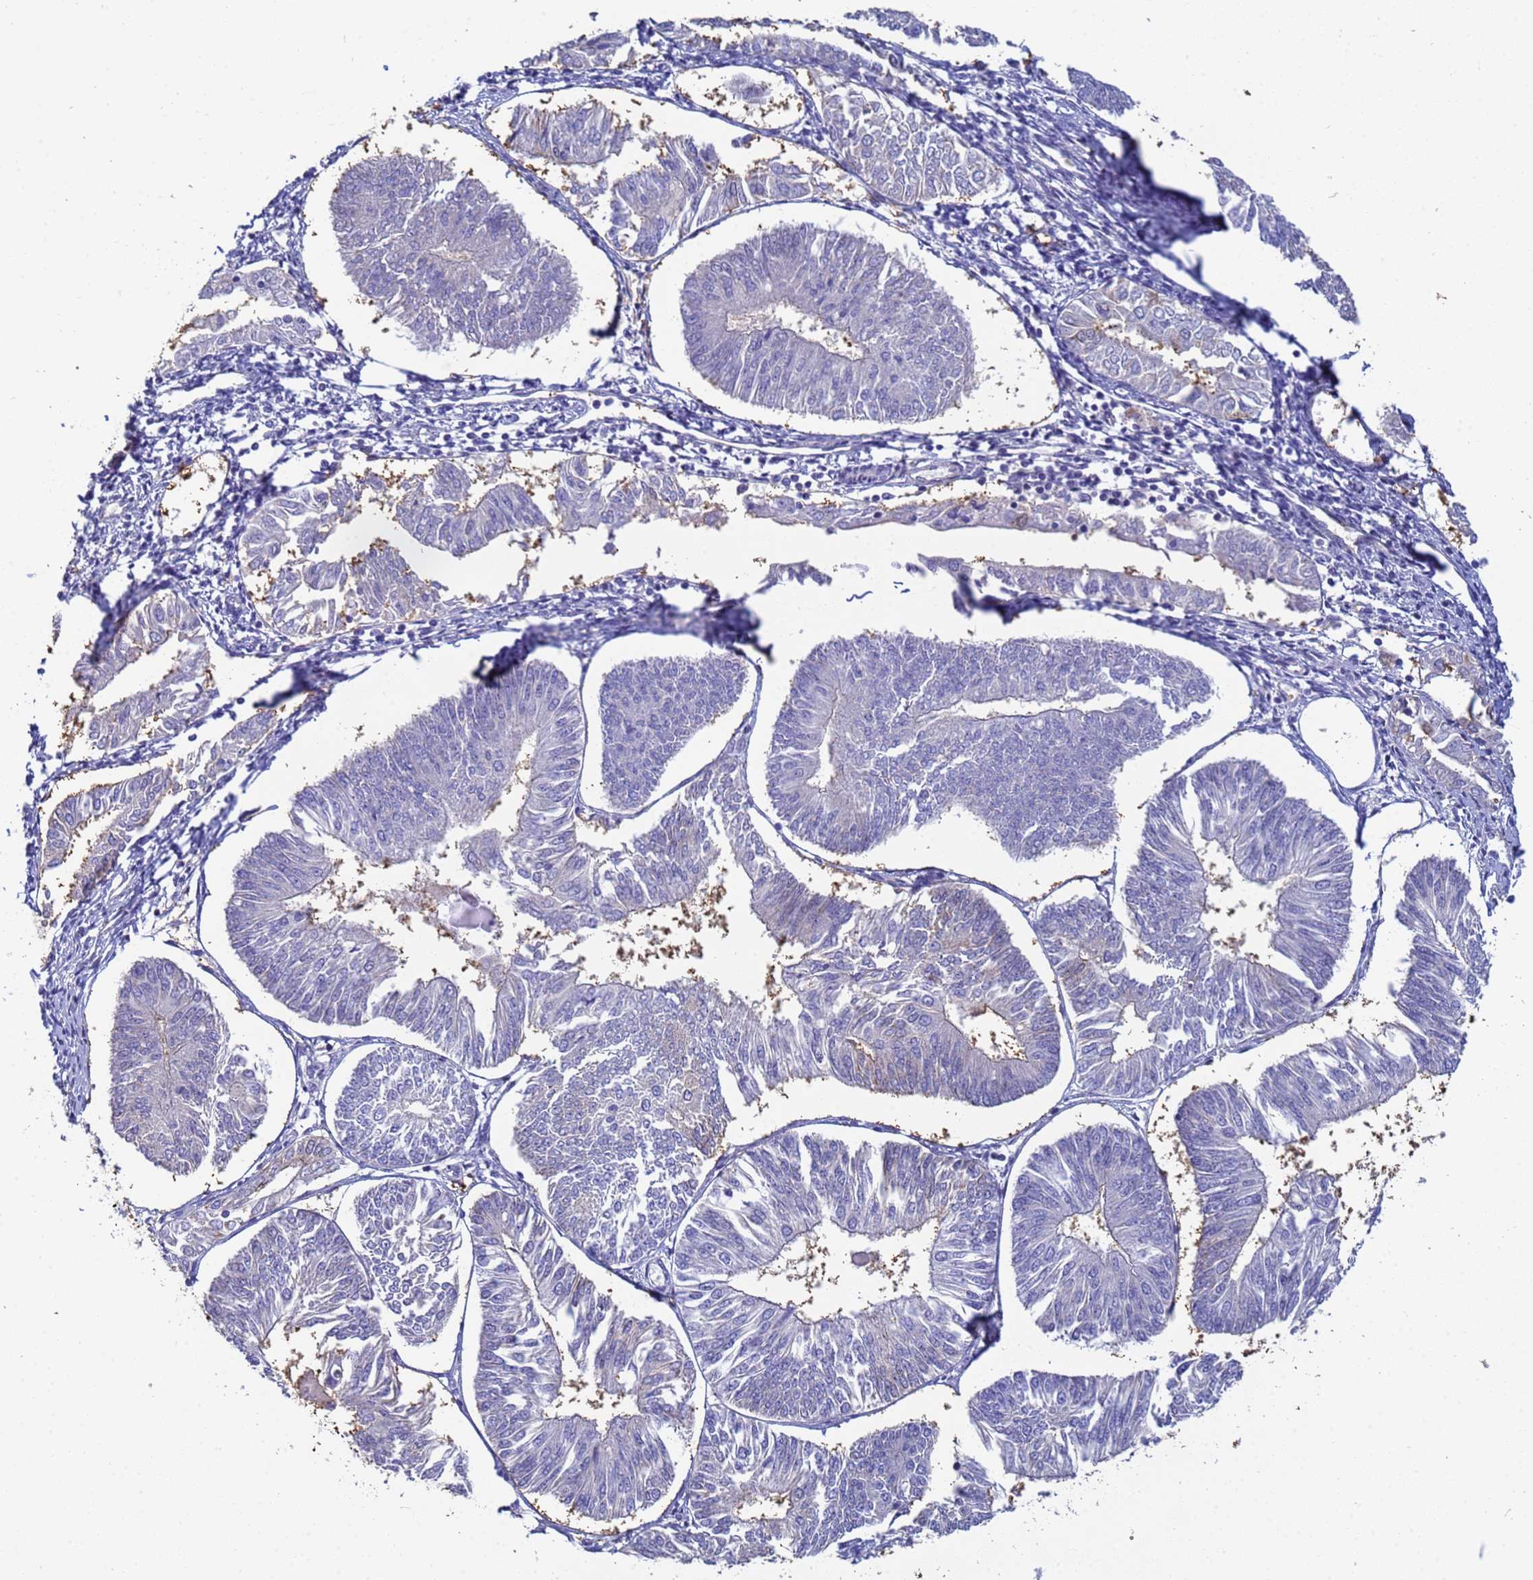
{"staining": {"intensity": "negative", "quantity": "none", "location": "none"}, "tissue": "endometrial cancer", "cell_type": "Tumor cells", "image_type": "cancer", "snomed": [{"axis": "morphology", "description": "Adenocarcinoma, NOS"}, {"axis": "topography", "description": "Endometrium"}], "caption": "Immunohistochemistry of human endometrial adenocarcinoma demonstrates no positivity in tumor cells.", "gene": "PPP6R1", "patient": {"sex": "female", "age": 58}}